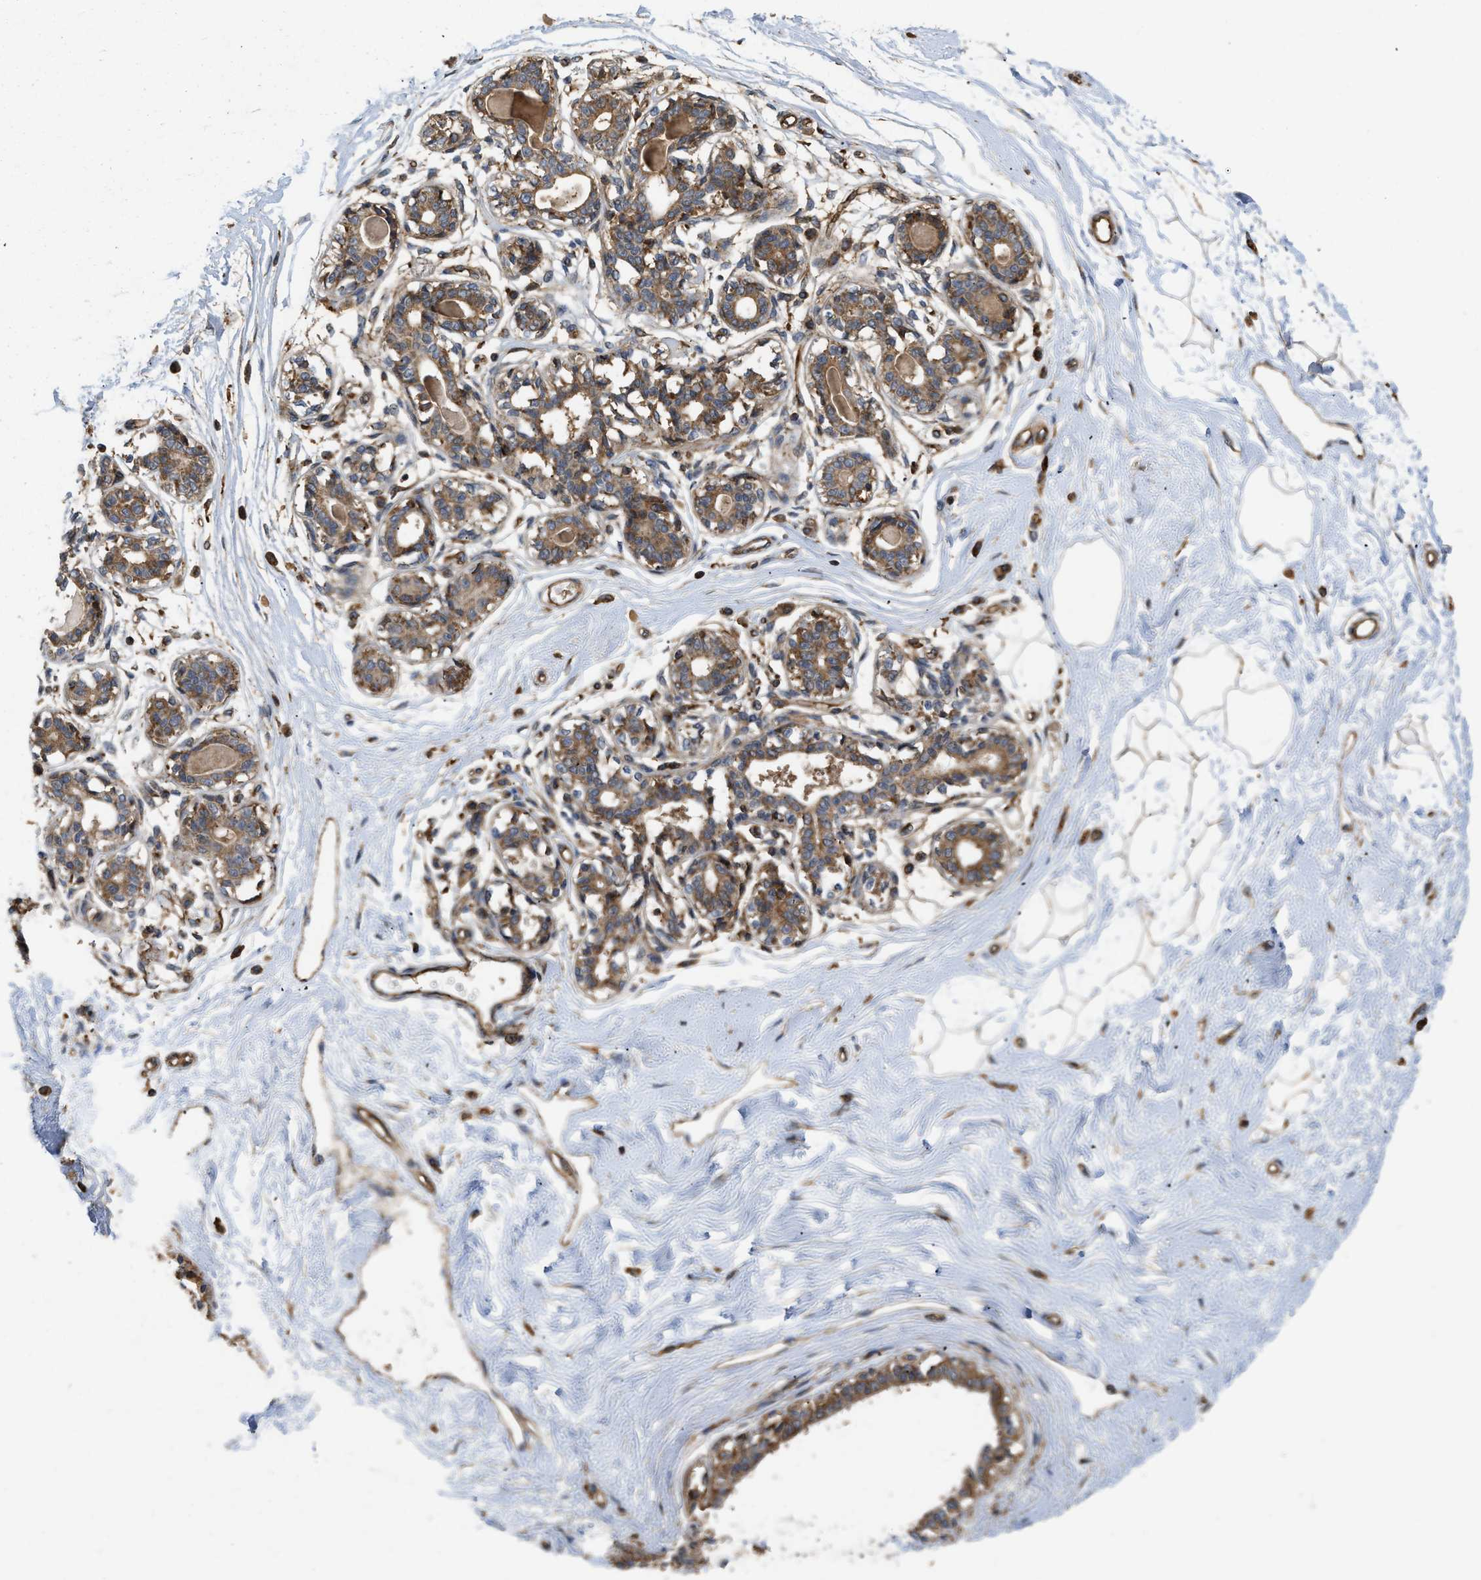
{"staining": {"intensity": "strong", "quantity": ">75%", "location": "cytoplasmic/membranous"}, "tissue": "breast", "cell_type": "Glandular cells", "image_type": "normal", "snomed": [{"axis": "morphology", "description": "Normal tissue, NOS"}, {"axis": "topography", "description": "Breast"}], "caption": "A brown stain highlights strong cytoplasmic/membranous expression of a protein in glandular cells of benign human breast. Using DAB (brown) and hematoxylin (blue) stains, captured at high magnification using brightfield microscopy.", "gene": "GNB4", "patient": {"sex": "female", "age": 45}}